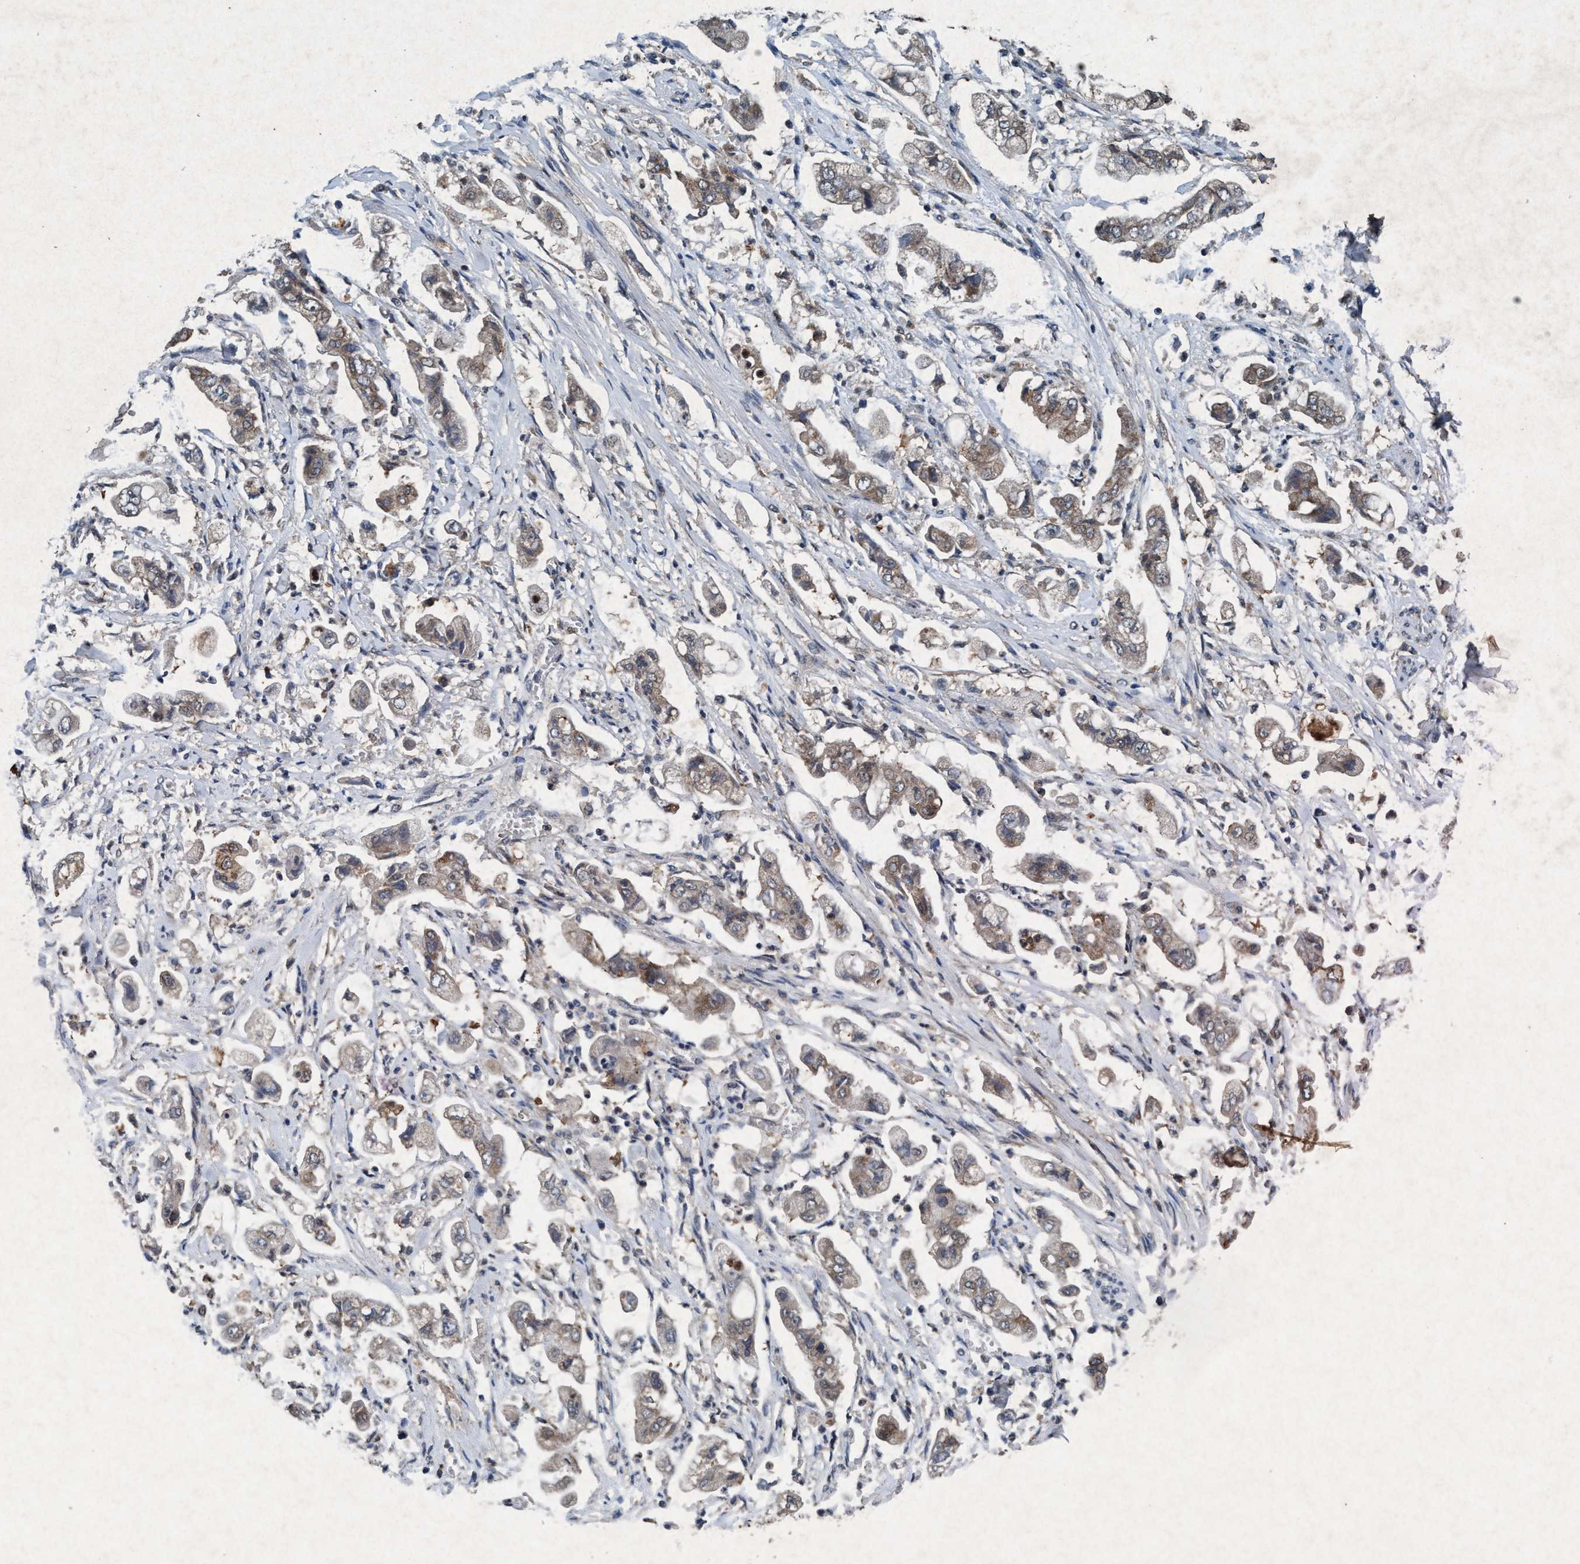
{"staining": {"intensity": "weak", "quantity": ">75%", "location": "cytoplasmic/membranous"}, "tissue": "stomach cancer", "cell_type": "Tumor cells", "image_type": "cancer", "snomed": [{"axis": "morphology", "description": "Adenocarcinoma, NOS"}, {"axis": "topography", "description": "Stomach"}], "caption": "The image displays staining of adenocarcinoma (stomach), revealing weak cytoplasmic/membranous protein staining (brown color) within tumor cells. Nuclei are stained in blue.", "gene": "AKT1S1", "patient": {"sex": "male", "age": 62}}